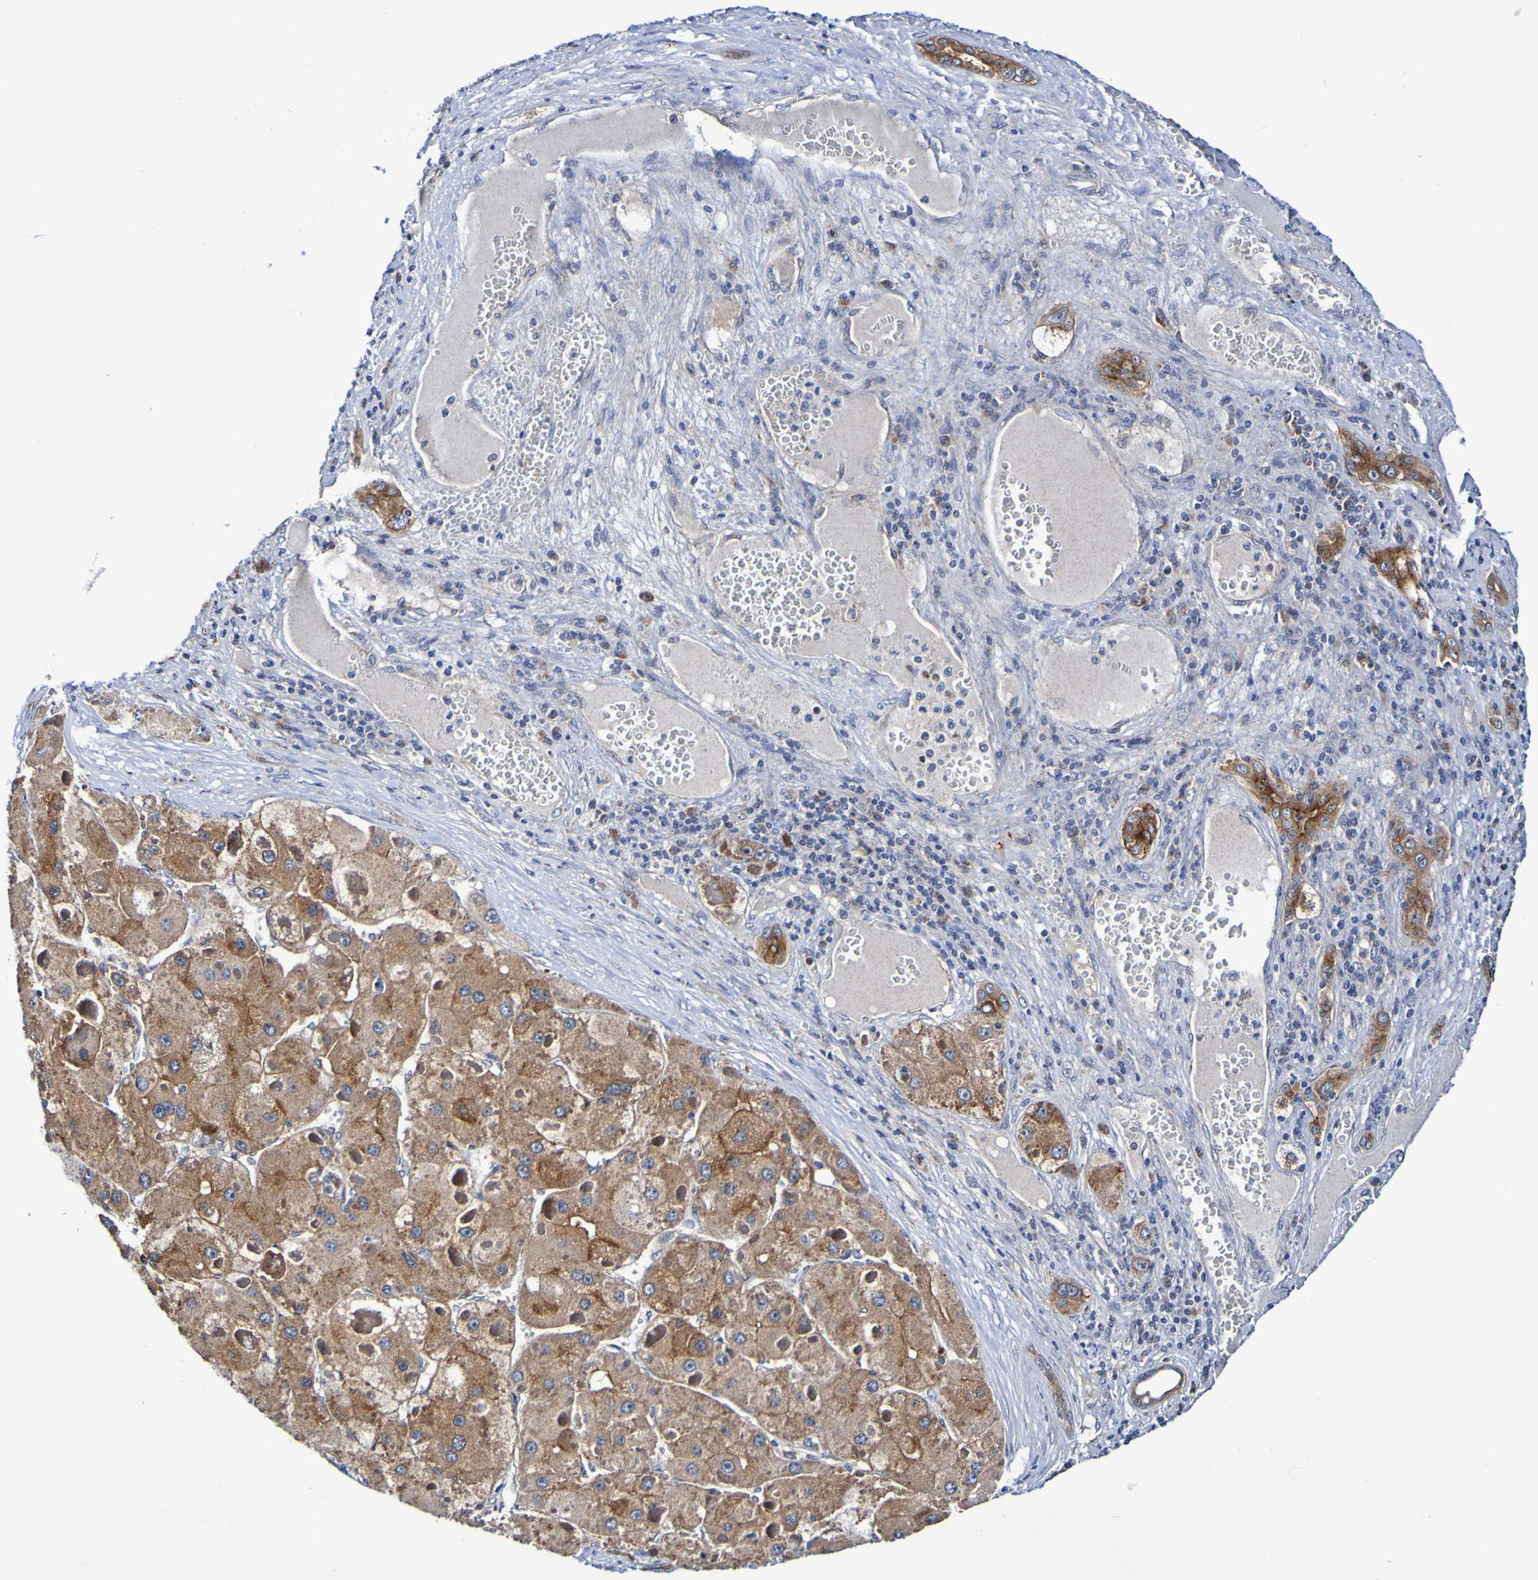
{"staining": {"intensity": "moderate", "quantity": ">75%", "location": "cytoplasmic/membranous"}, "tissue": "liver cancer", "cell_type": "Tumor cells", "image_type": "cancer", "snomed": [{"axis": "morphology", "description": "Carcinoma, Hepatocellular, NOS"}, {"axis": "topography", "description": "Liver"}], "caption": "This micrograph demonstrates liver cancer (hepatocellular carcinoma) stained with immunohistochemistry (IHC) to label a protein in brown. The cytoplasmic/membranous of tumor cells show moderate positivity for the protein. Nuclei are counter-stained blue.", "gene": "GJB1", "patient": {"sex": "female", "age": 73}}